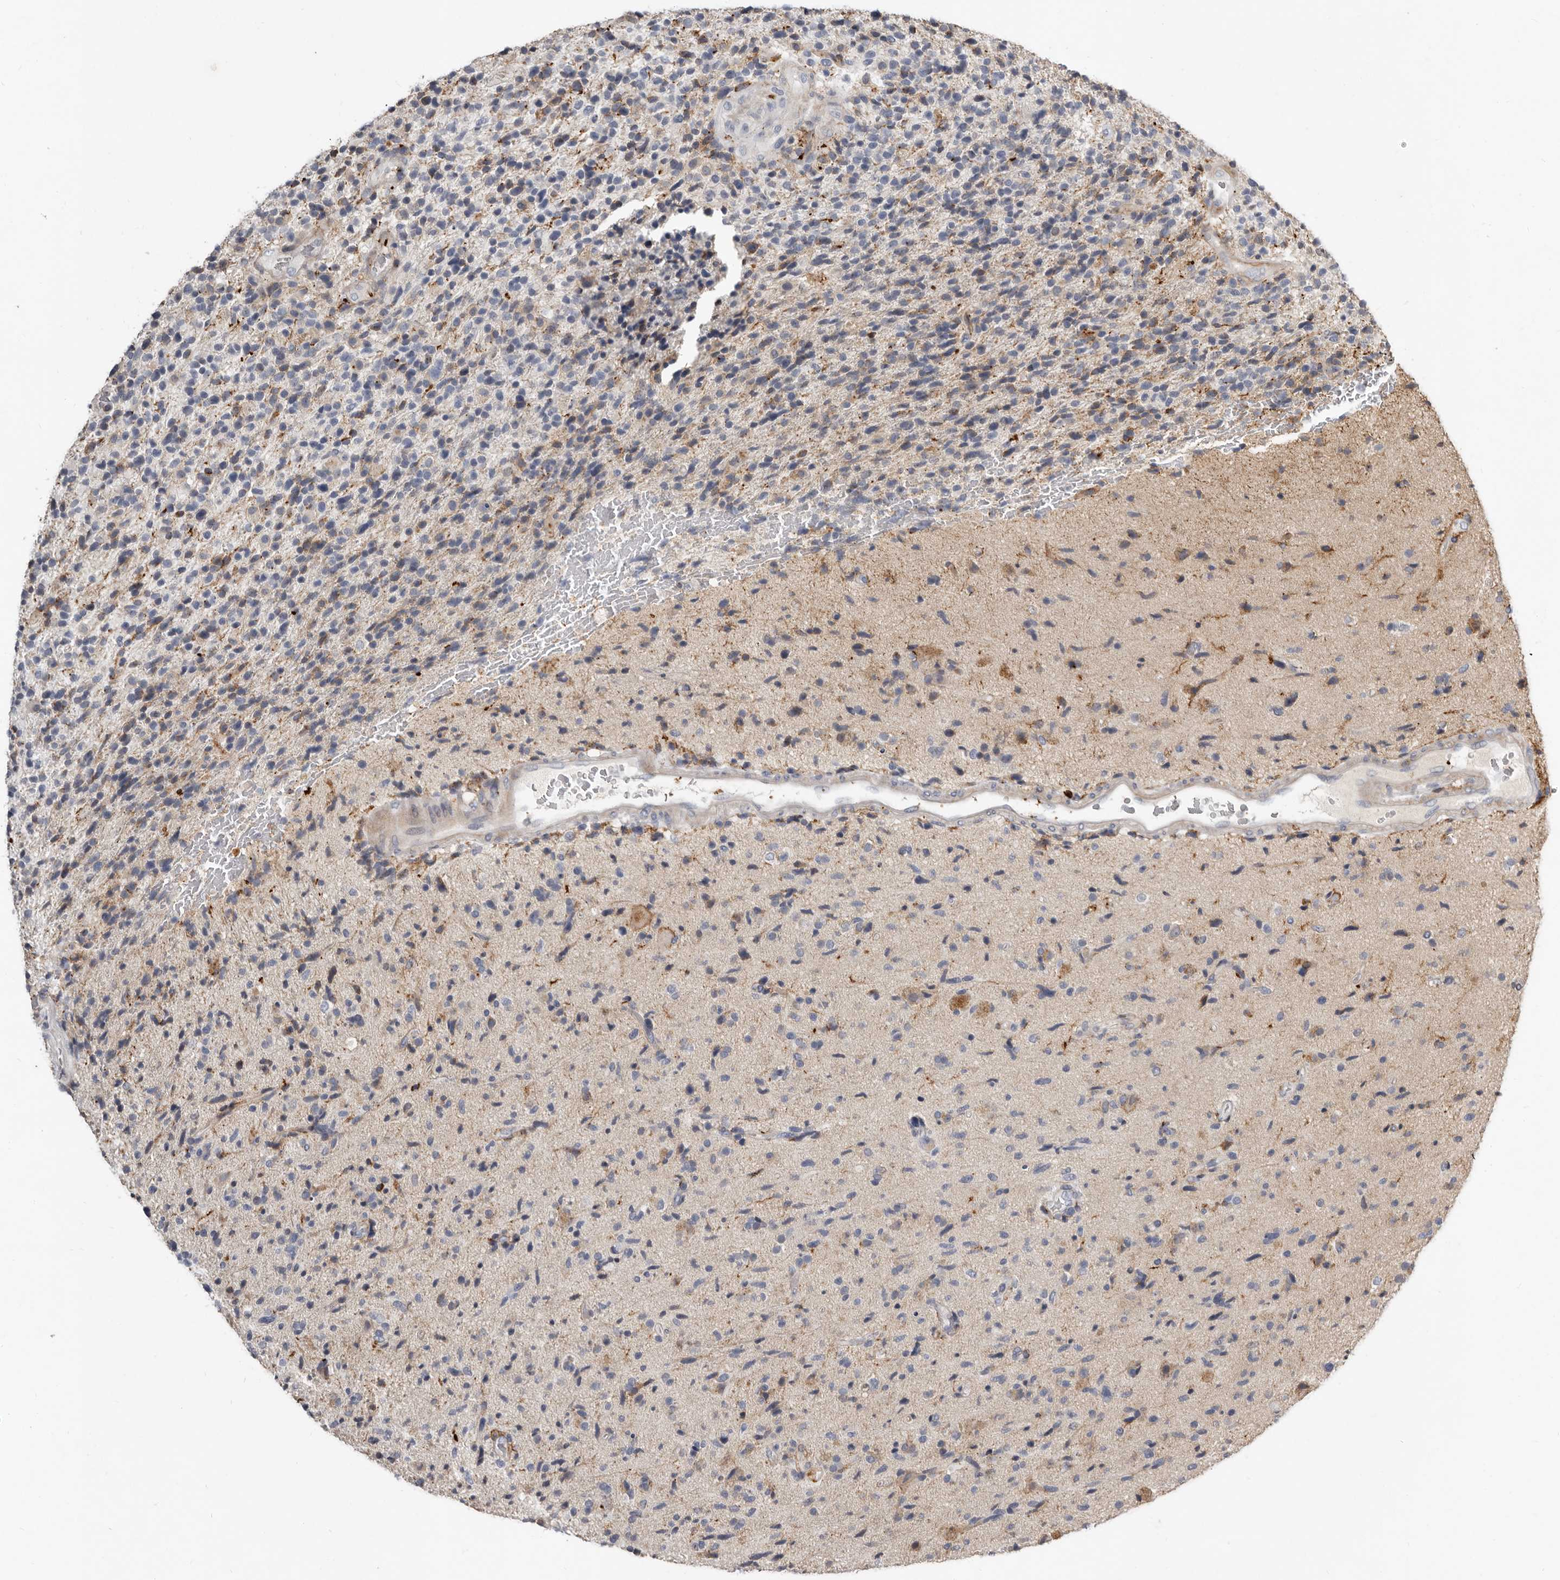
{"staining": {"intensity": "weak", "quantity": "<25%", "location": "cytoplasmic/membranous"}, "tissue": "glioma", "cell_type": "Tumor cells", "image_type": "cancer", "snomed": [{"axis": "morphology", "description": "Glioma, malignant, High grade"}, {"axis": "topography", "description": "Brain"}], "caption": "Immunohistochemistry (IHC) image of neoplastic tissue: human malignant glioma (high-grade) stained with DAB shows no significant protein staining in tumor cells.", "gene": "KIF26B", "patient": {"sex": "male", "age": 72}}